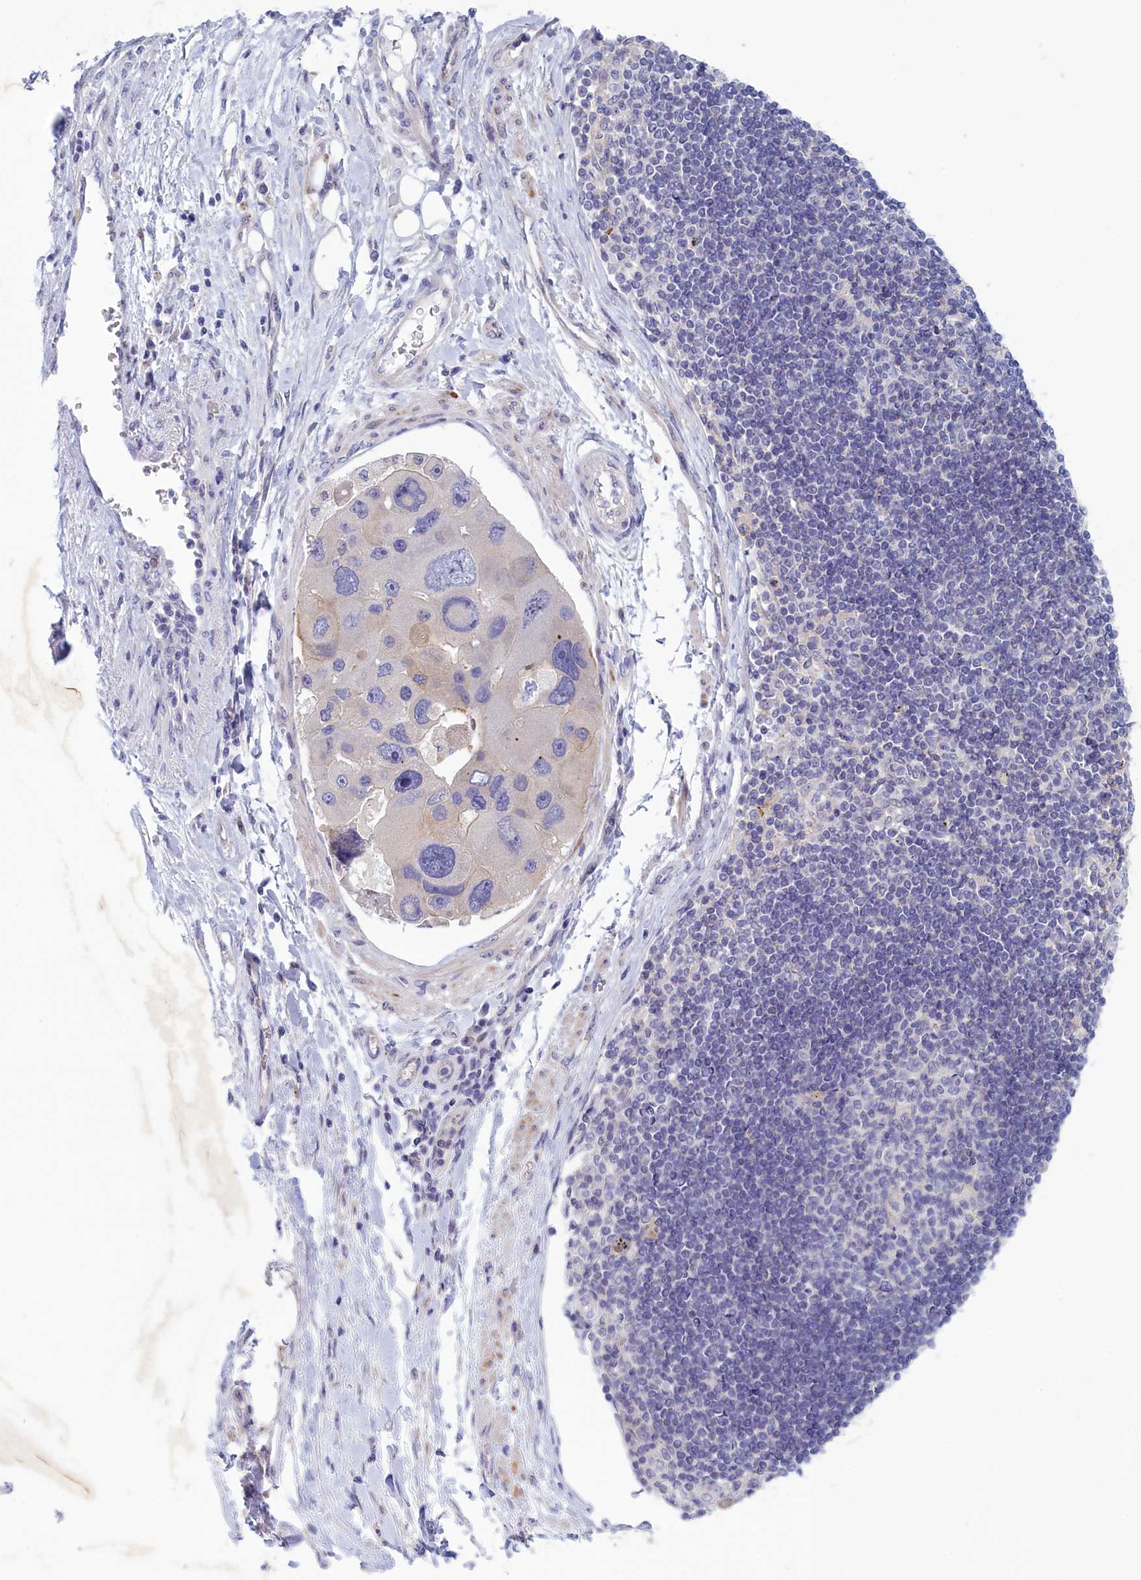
{"staining": {"intensity": "negative", "quantity": "none", "location": "none"}, "tissue": "lung cancer", "cell_type": "Tumor cells", "image_type": "cancer", "snomed": [{"axis": "morphology", "description": "Adenocarcinoma, NOS"}, {"axis": "topography", "description": "Lung"}], "caption": "DAB immunohistochemical staining of human lung adenocarcinoma exhibits no significant positivity in tumor cells.", "gene": "CORO2A", "patient": {"sex": "female", "age": 54}}